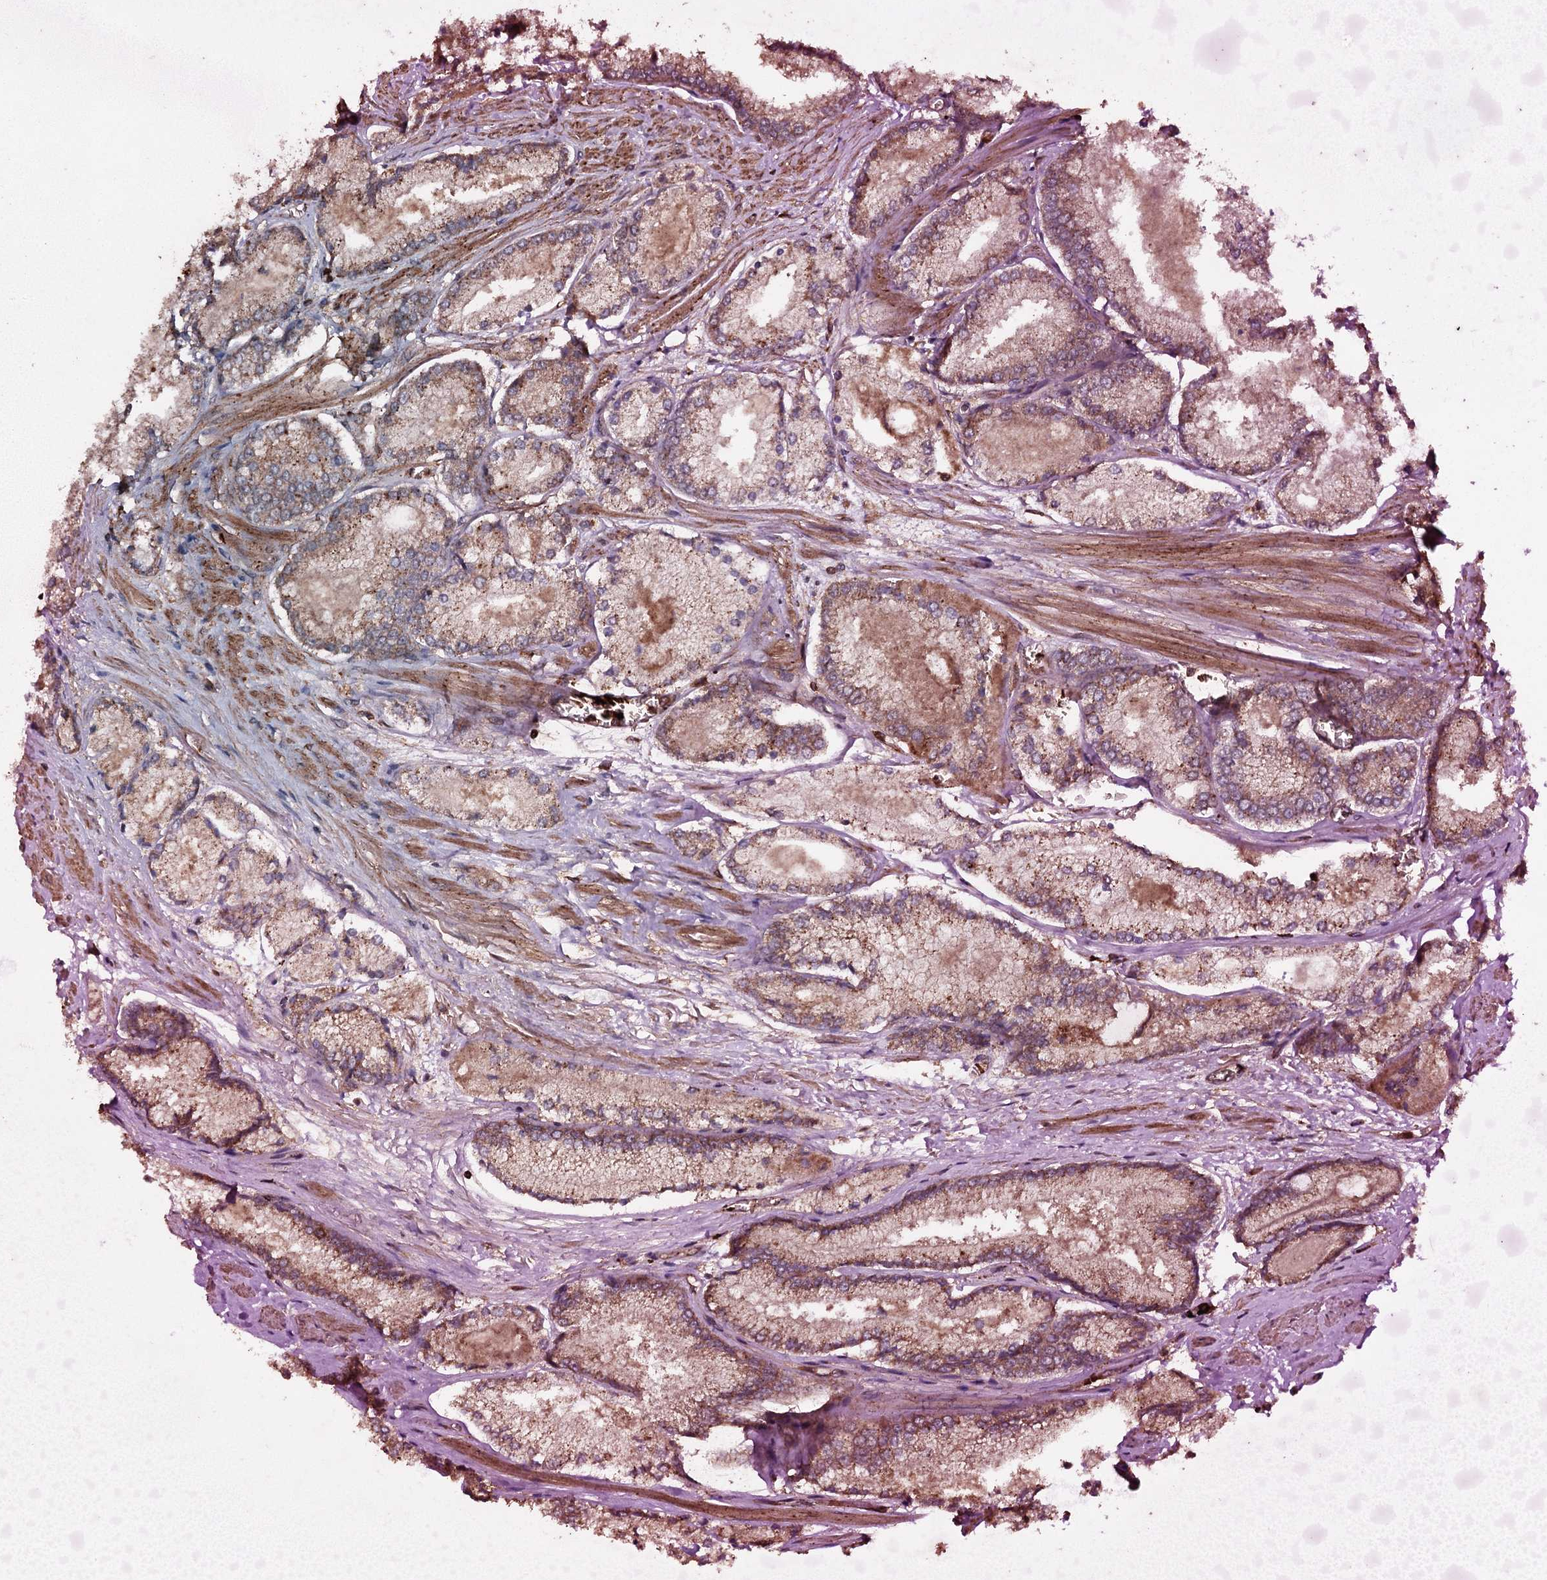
{"staining": {"intensity": "moderate", "quantity": ">75%", "location": "cytoplasmic/membranous"}, "tissue": "prostate cancer", "cell_type": "Tumor cells", "image_type": "cancer", "snomed": [{"axis": "morphology", "description": "Adenocarcinoma, Low grade"}, {"axis": "topography", "description": "Prostate"}], "caption": "The photomicrograph displays staining of prostate low-grade adenocarcinoma, revealing moderate cytoplasmic/membranous protein staining (brown color) within tumor cells. (DAB (3,3'-diaminobenzidine) IHC with brightfield microscopy, high magnification).", "gene": "ADGRG3", "patient": {"sex": "male", "age": 74}}